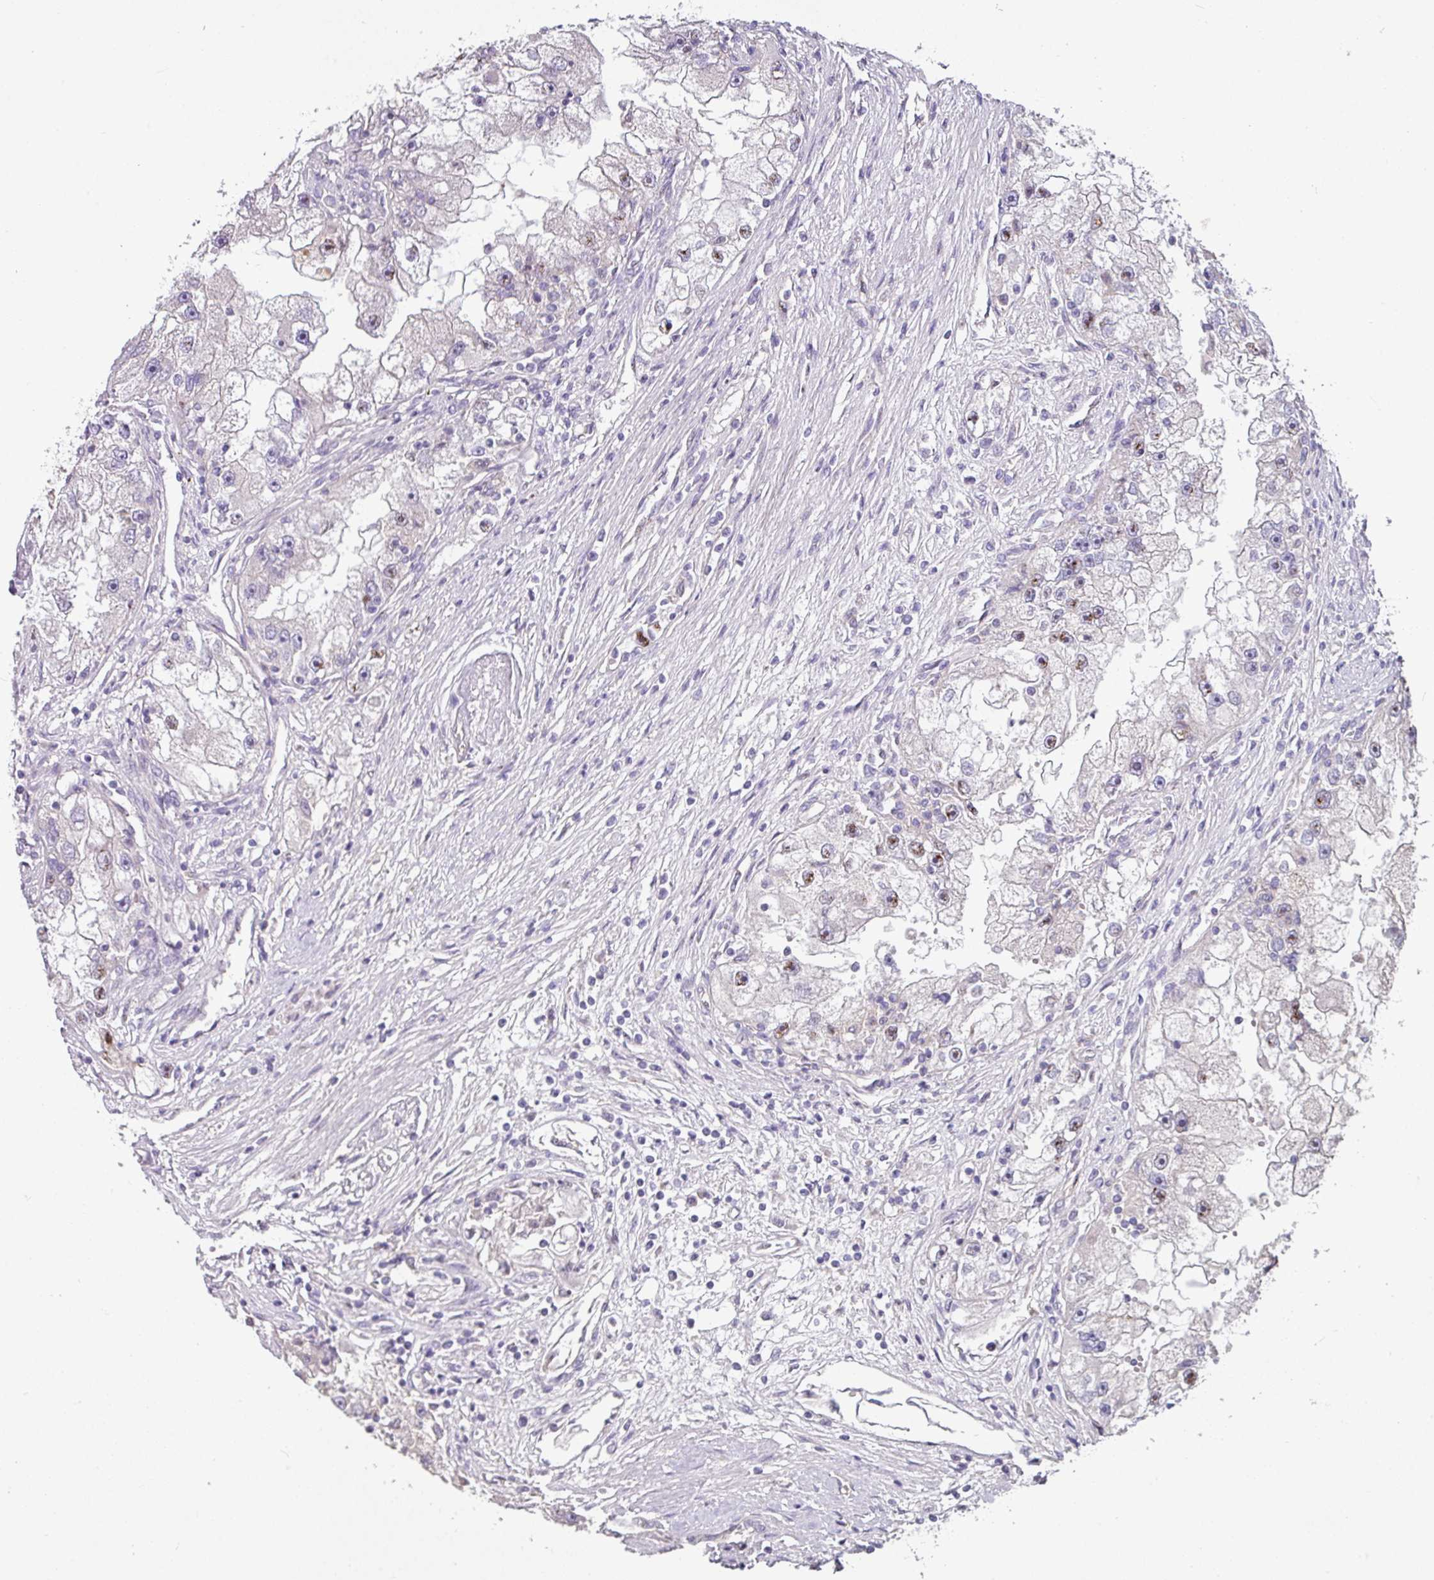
{"staining": {"intensity": "negative", "quantity": "none", "location": "none"}, "tissue": "renal cancer", "cell_type": "Tumor cells", "image_type": "cancer", "snomed": [{"axis": "morphology", "description": "Adenocarcinoma, NOS"}, {"axis": "topography", "description": "Kidney"}], "caption": "A high-resolution histopathology image shows immunohistochemistry (IHC) staining of renal cancer, which shows no significant expression in tumor cells. The staining was performed using DAB to visualize the protein expression in brown, while the nuclei were stained in blue with hematoxylin (Magnification: 20x).", "gene": "LRRC9", "patient": {"sex": "male", "age": 63}}